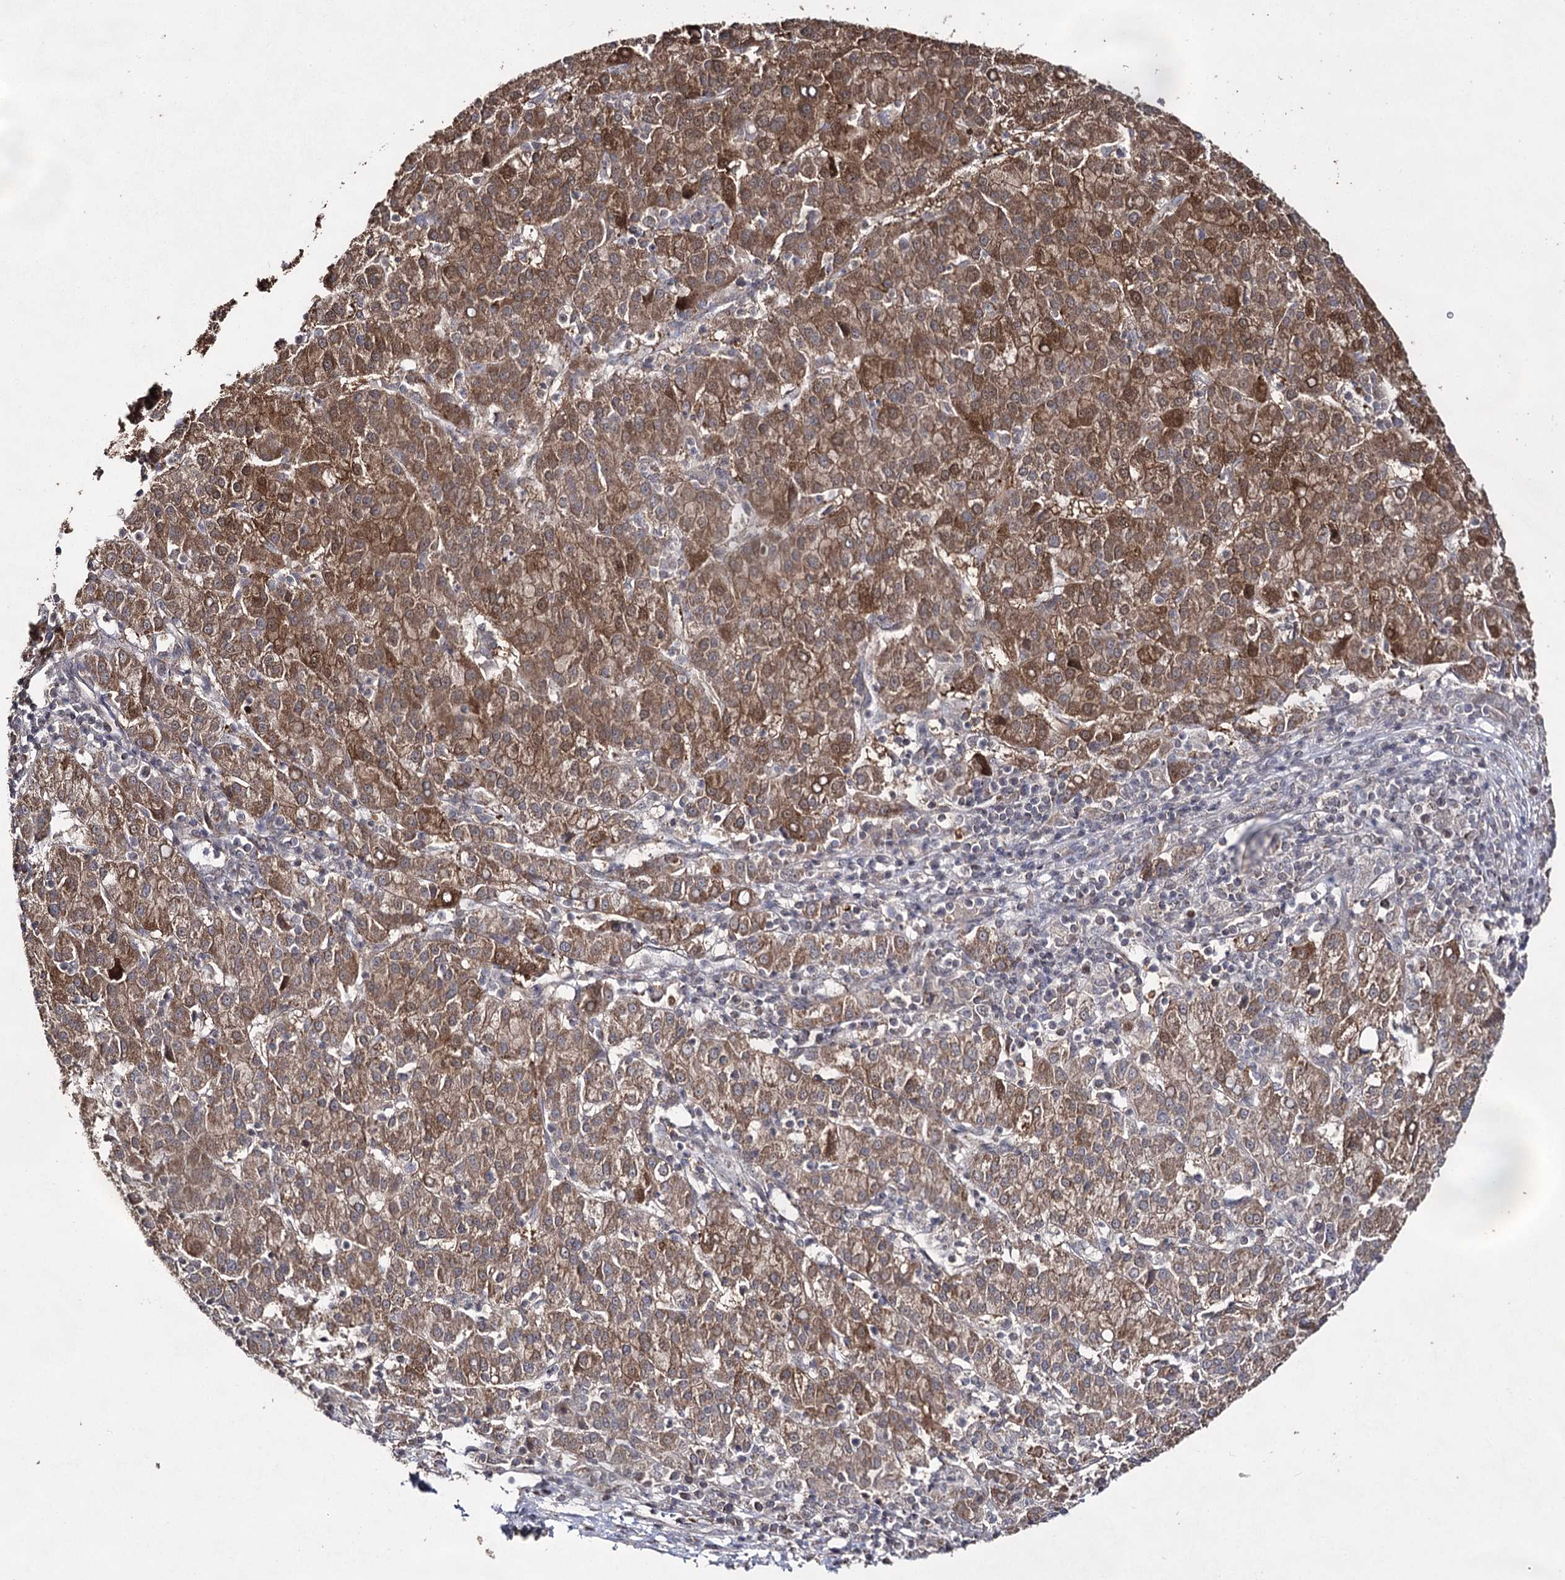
{"staining": {"intensity": "moderate", "quantity": ">75%", "location": "cytoplasmic/membranous,nuclear"}, "tissue": "liver cancer", "cell_type": "Tumor cells", "image_type": "cancer", "snomed": [{"axis": "morphology", "description": "Carcinoma, Hepatocellular, NOS"}, {"axis": "topography", "description": "Liver"}], "caption": "An image of hepatocellular carcinoma (liver) stained for a protein demonstrates moderate cytoplasmic/membranous and nuclear brown staining in tumor cells. Ihc stains the protein in brown and the nuclei are stained blue.", "gene": "ACTR6", "patient": {"sex": "female", "age": 58}}